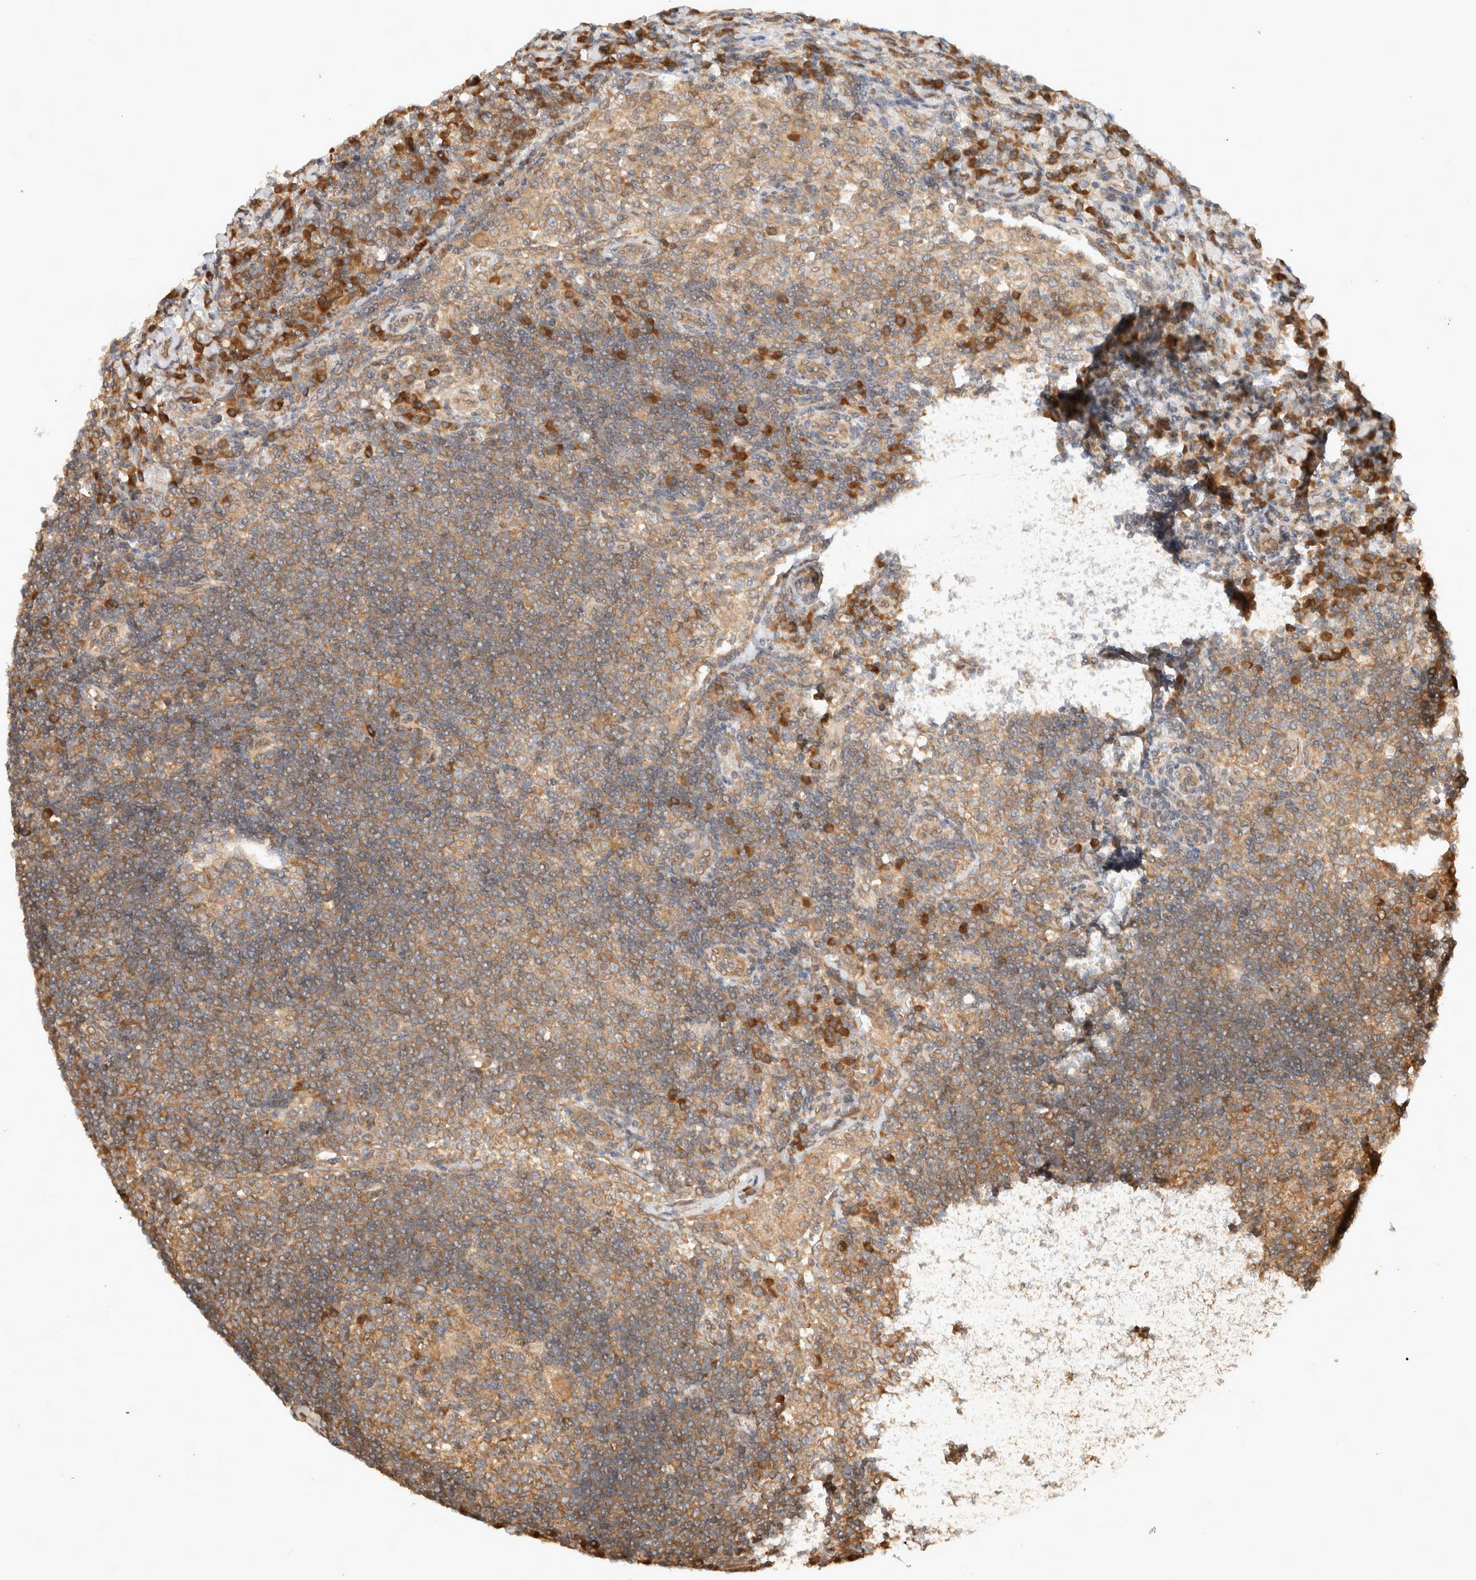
{"staining": {"intensity": "moderate", "quantity": "25%-75%", "location": "cytoplasmic/membranous"}, "tissue": "lymph node", "cell_type": "Germinal center cells", "image_type": "normal", "snomed": [{"axis": "morphology", "description": "Normal tissue, NOS"}, {"axis": "topography", "description": "Lymph node"}], "caption": "The histopathology image reveals immunohistochemical staining of normal lymph node. There is moderate cytoplasmic/membranous positivity is present in about 25%-75% of germinal center cells.", "gene": "ARFGEF2", "patient": {"sex": "female", "age": 53}}